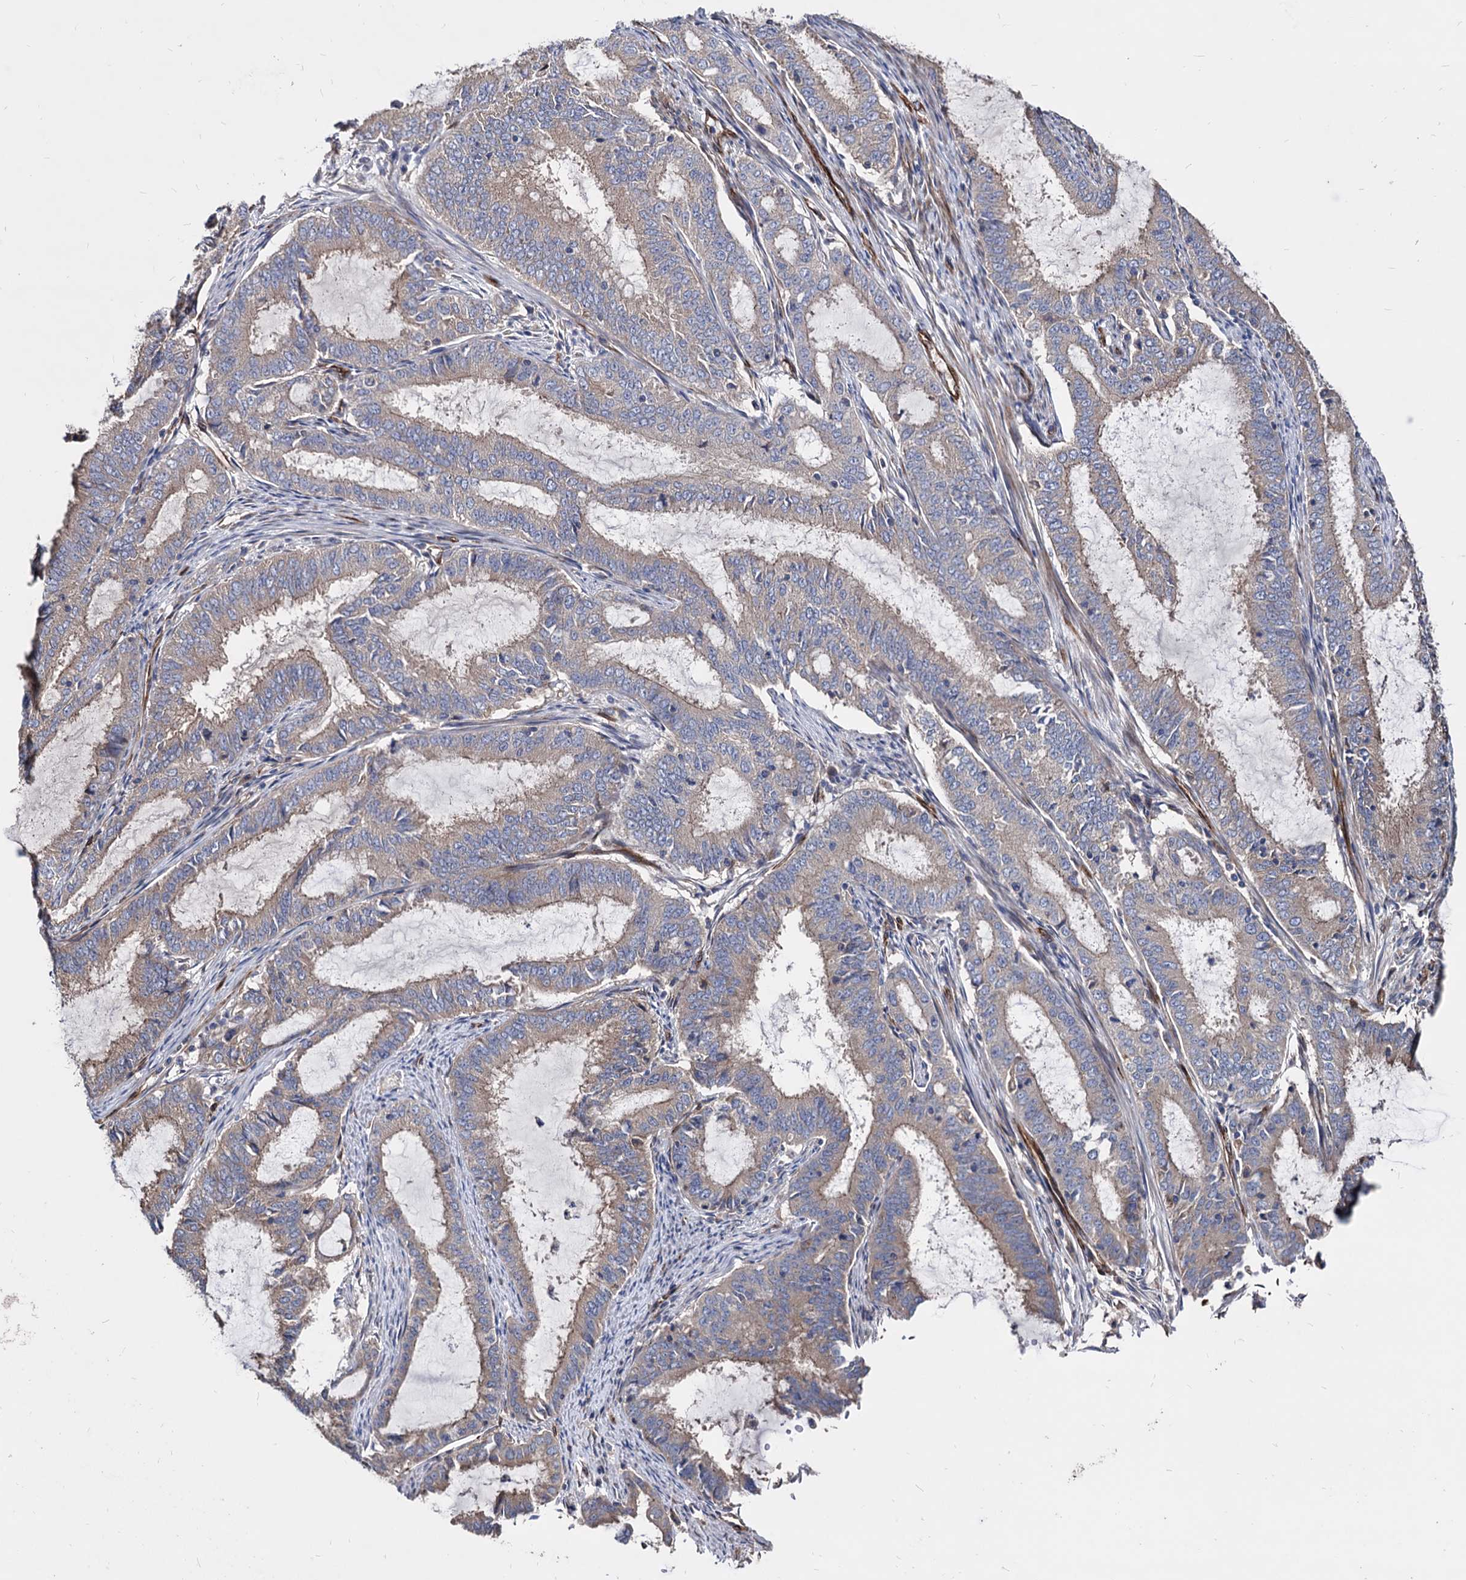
{"staining": {"intensity": "weak", "quantity": "25%-75%", "location": "cytoplasmic/membranous"}, "tissue": "endometrial cancer", "cell_type": "Tumor cells", "image_type": "cancer", "snomed": [{"axis": "morphology", "description": "Adenocarcinoma, NOS"}, {"axis": "topography", "description": "Endometrium"}], "caption": "A histopathology image showing weak cytoplasmic/membranous staining in about 25%-75% of tumor cells in endometrial cancer (adenocarcinoma), as visualized by brown immunohistochemical staining.", "gene": "WDR11", "patient": {"sex": "female", "age": 51}}